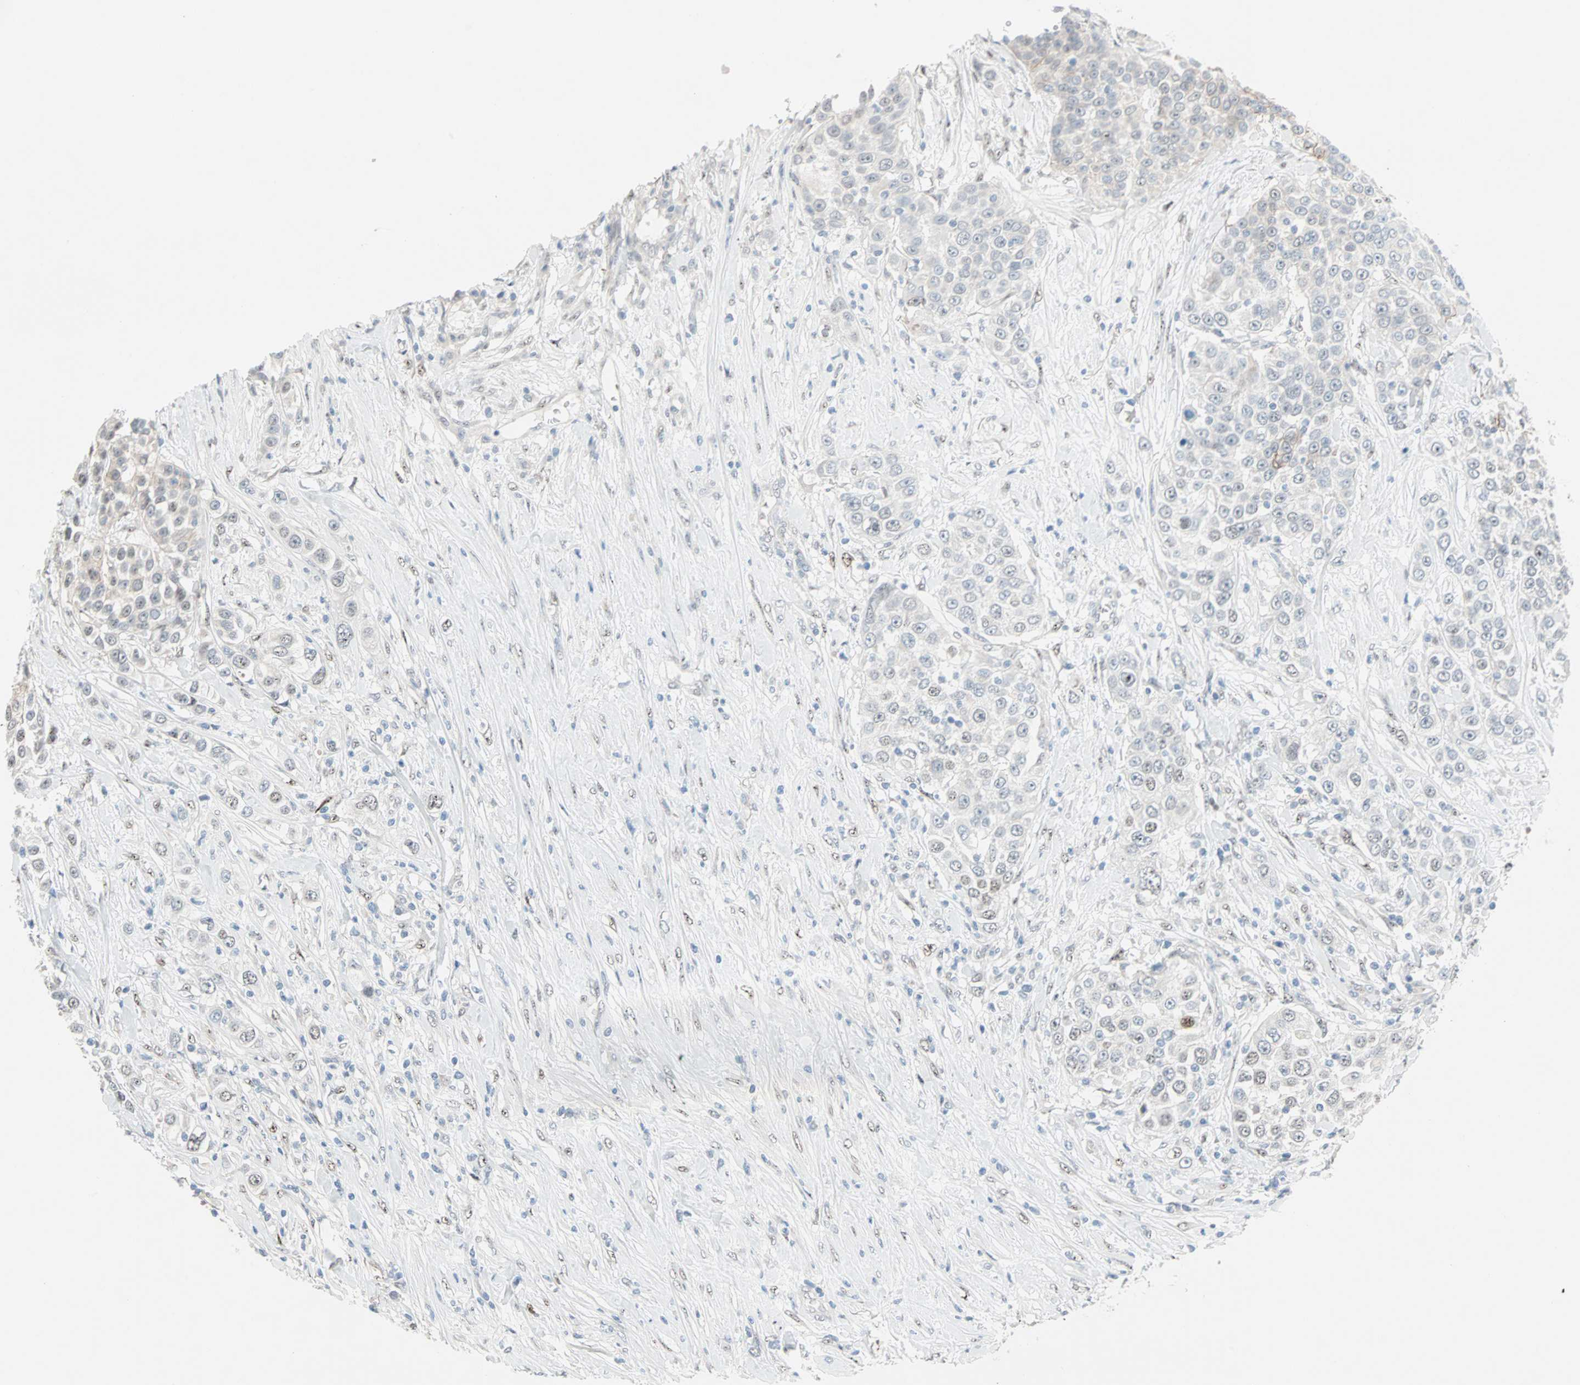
{"staining": {"intensity": "moderate", "quantity": "<25%", "location": "cytoplasmic/membranous"}, "tissue": "urothelial cancer", "cell_type": "Tumor cells", "image_type": "cancer", "snomed": [{"axis": "morphology", "description": "Urothelial carcinoma, High grade"}, {"axis": "topography", "description": "Urinary bladder"}], "caption": "Moderate cytoplasmic/membranous expression for a protein is seen in approximately <25% of tumor cells of urothelial cancer using immunohistochemistry (IHC).", "gene": "CAND2", "patient": {"sex": "female", "age": 80}}